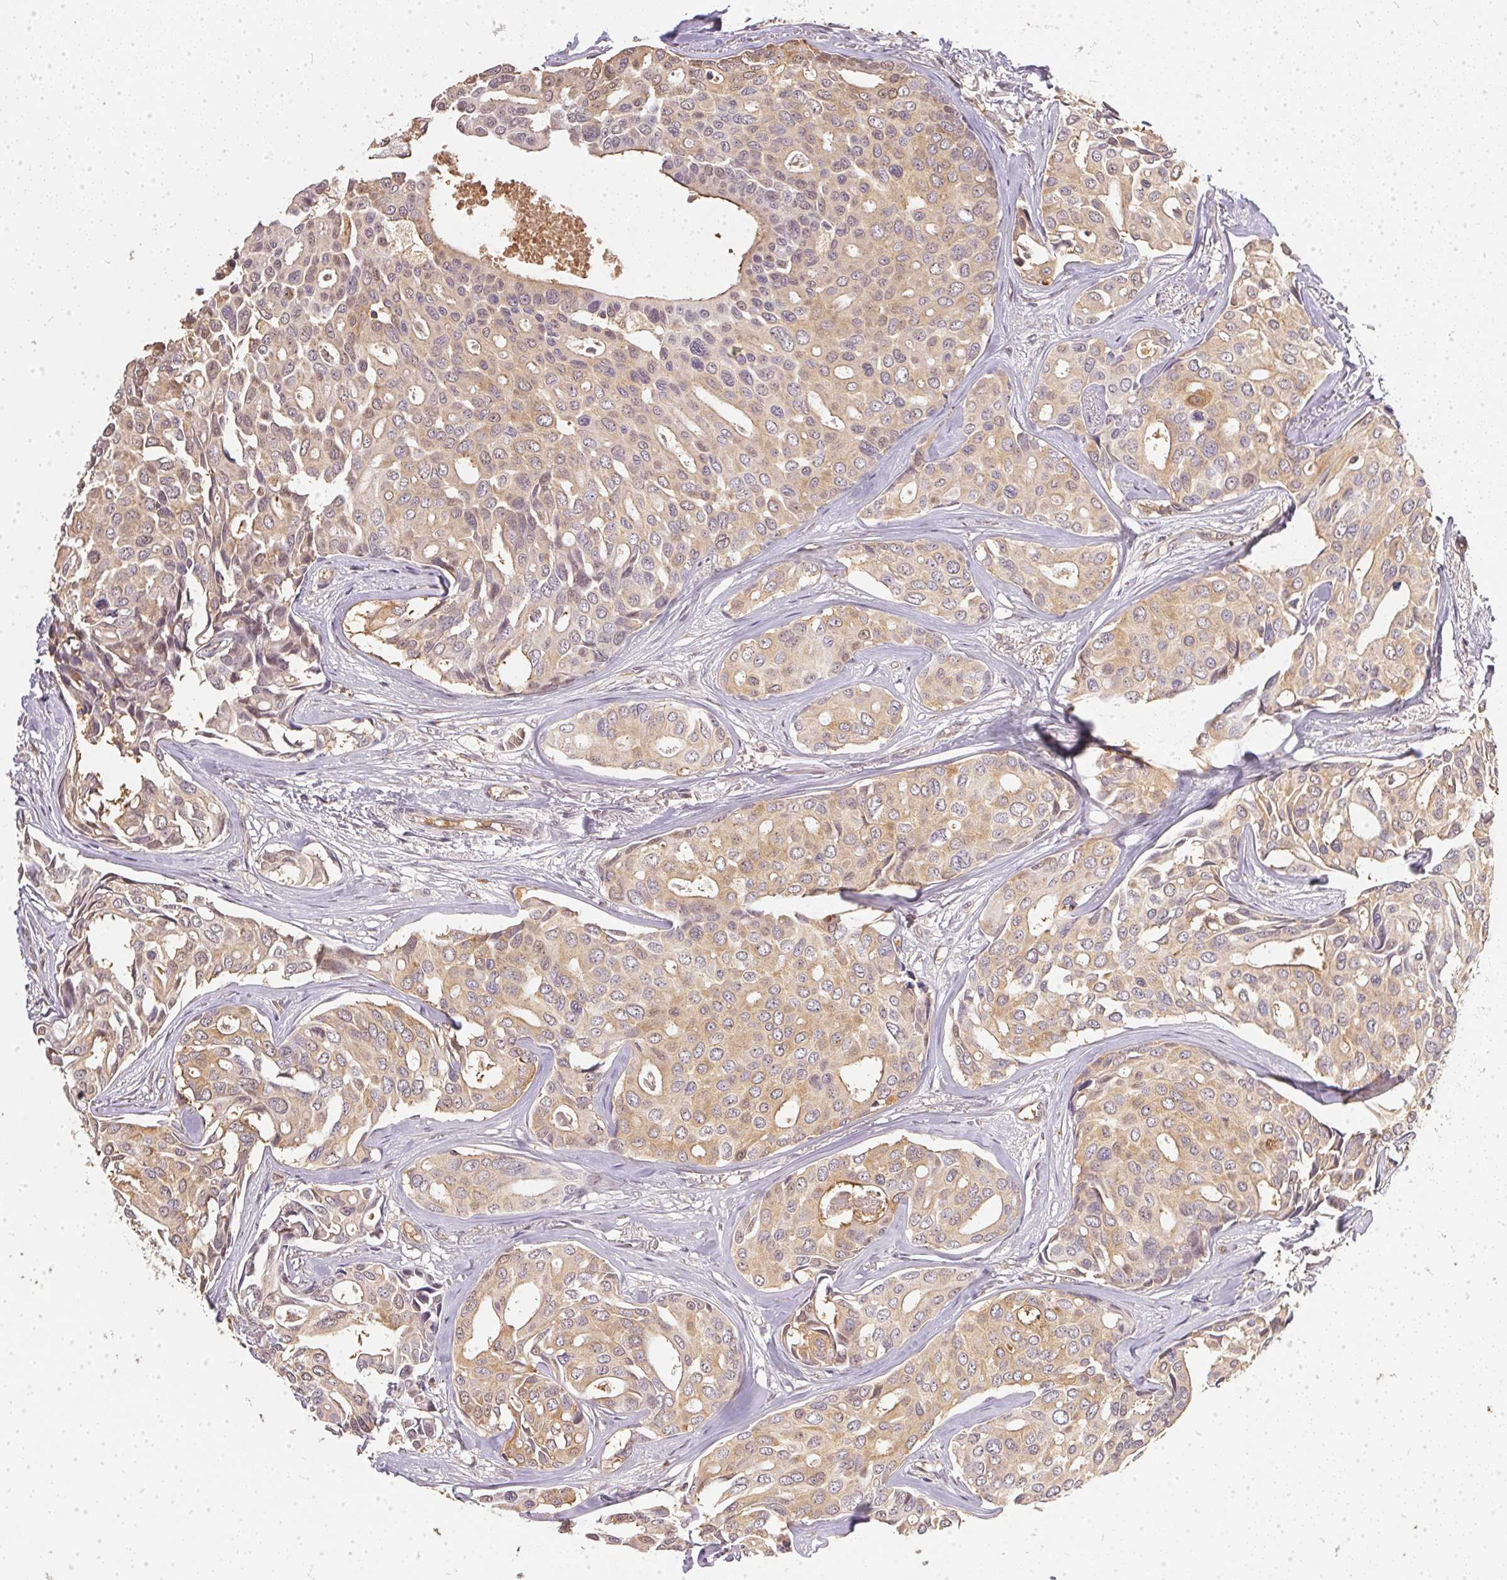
{"staining": {"intensity": "moderate", "quantity": ">75%", "location": "cytoplasmic/membranous"}, "tissue": "breast cancer", "cell_type": "Tumor cells", "image_type": "cancer", "snomed": [{"axis": "morphology", "description": "Duct carcinoma"}, {"axis": "topography", "description": "Breast"}], "caption": "Immunohistochemical staining of breast cancer displays medium levels of moderate cytoplasmic/membranous positivity in about >75% of tumor cells. (brown staining indicates protein expression, while blue staining denotes nuclei).", "gene": "BLMH", "patient": {"sex": "female", "age": 54}}